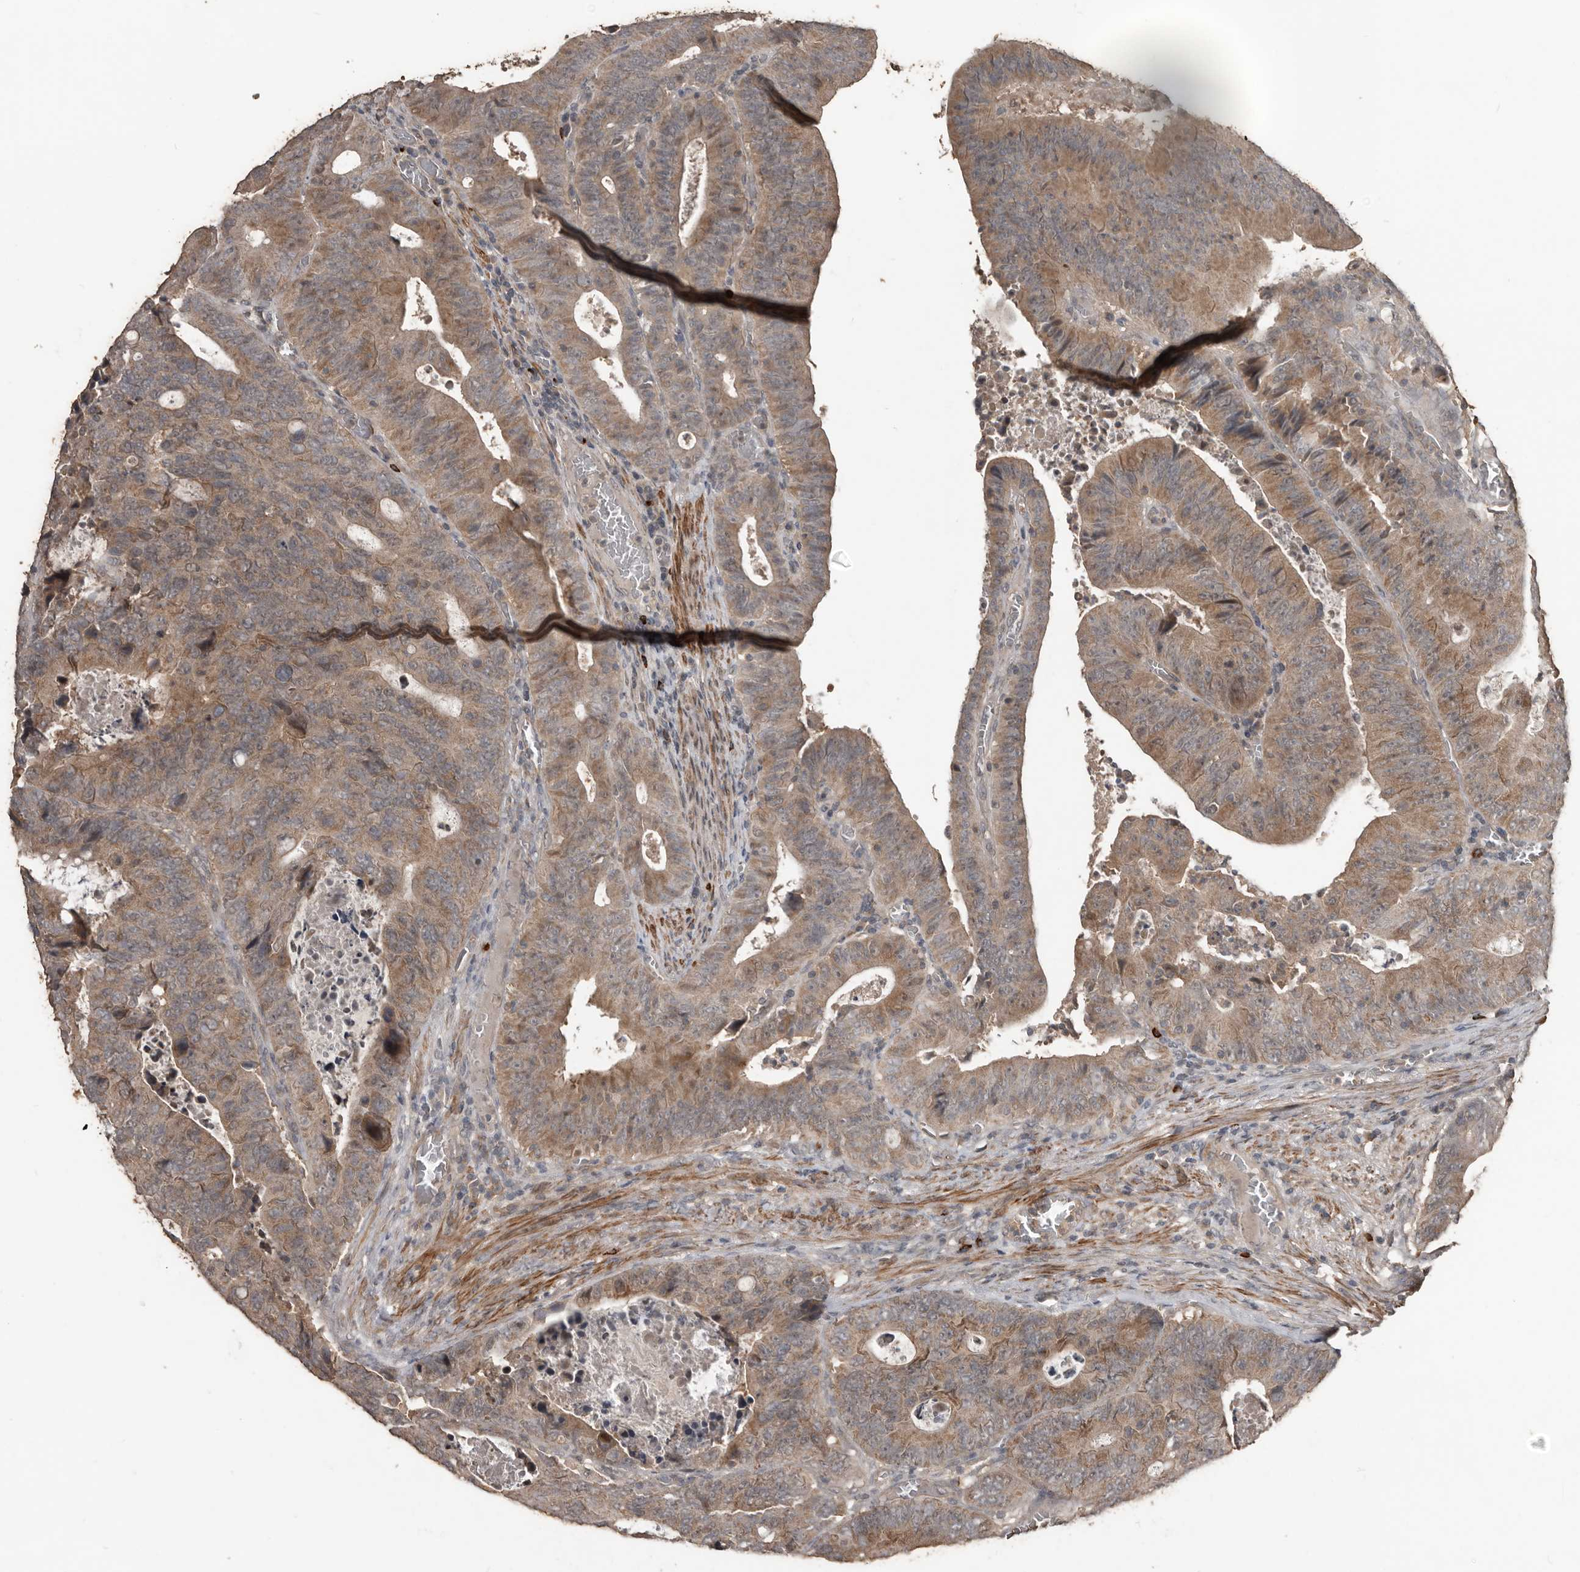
{"staining": {"intensity": "moderate", "quantity": ">75%", "location": "cytoplasmic/membranous"}, "tissue": "colorectal cancer", "cell_type": "Tumor cells", "image_type": "cancer", "snomed": [{"axis": "morphology", "description": "Adenocarcinoma, NOS"}, {"axis": "topography", "description": "Colon"}], "caption": "Brown immunohistochemical staining in colorectal adenocarcinoma exhibits moderate cytoplasmic/membranous positivity in approximately >75% of tumor cells. Nuclei are stained in blue.", "gene": "BAMBI", "patient": {"sex": "male", "age": 87}}